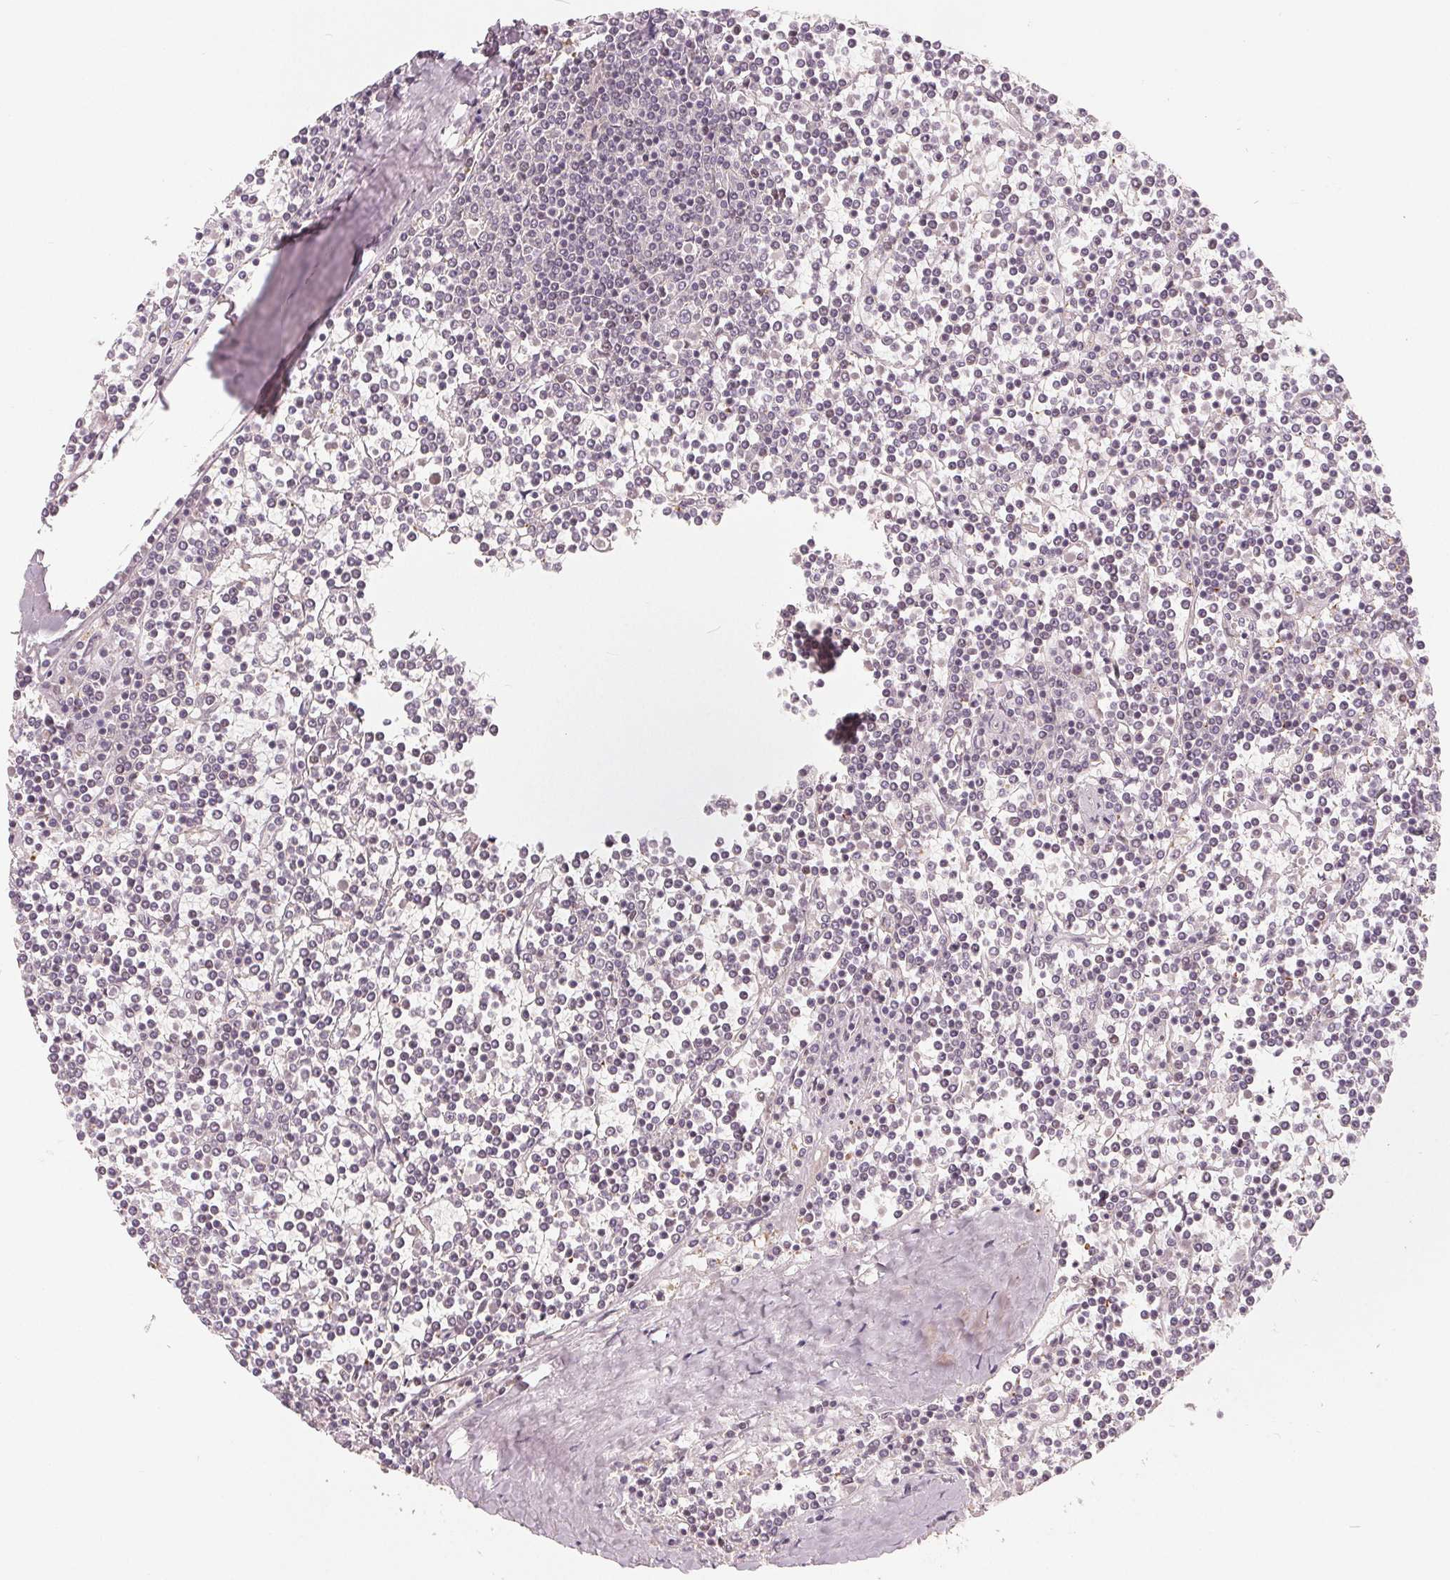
{"staining": {"intensity": "negative", "quantity": "none", "location": "none"}, "tissue": "lymphoma", "cell_type": "Tumor cells", "image_type": "cancer", "snomed": [{"axis": "morphology", "description": "Malignant lymphoma, non-Hodgkin's type, Low grade"}, {"axis": "topography", "description": "Spleen"}], "caption": "Immunohistochemical staining of human malignant lymphoma, non-Hodgkin's type (low-grade) reveals no significant staining in tumor cells.", "gene": "CCDC138", "patient": {"sex": "female", "age": 19}}